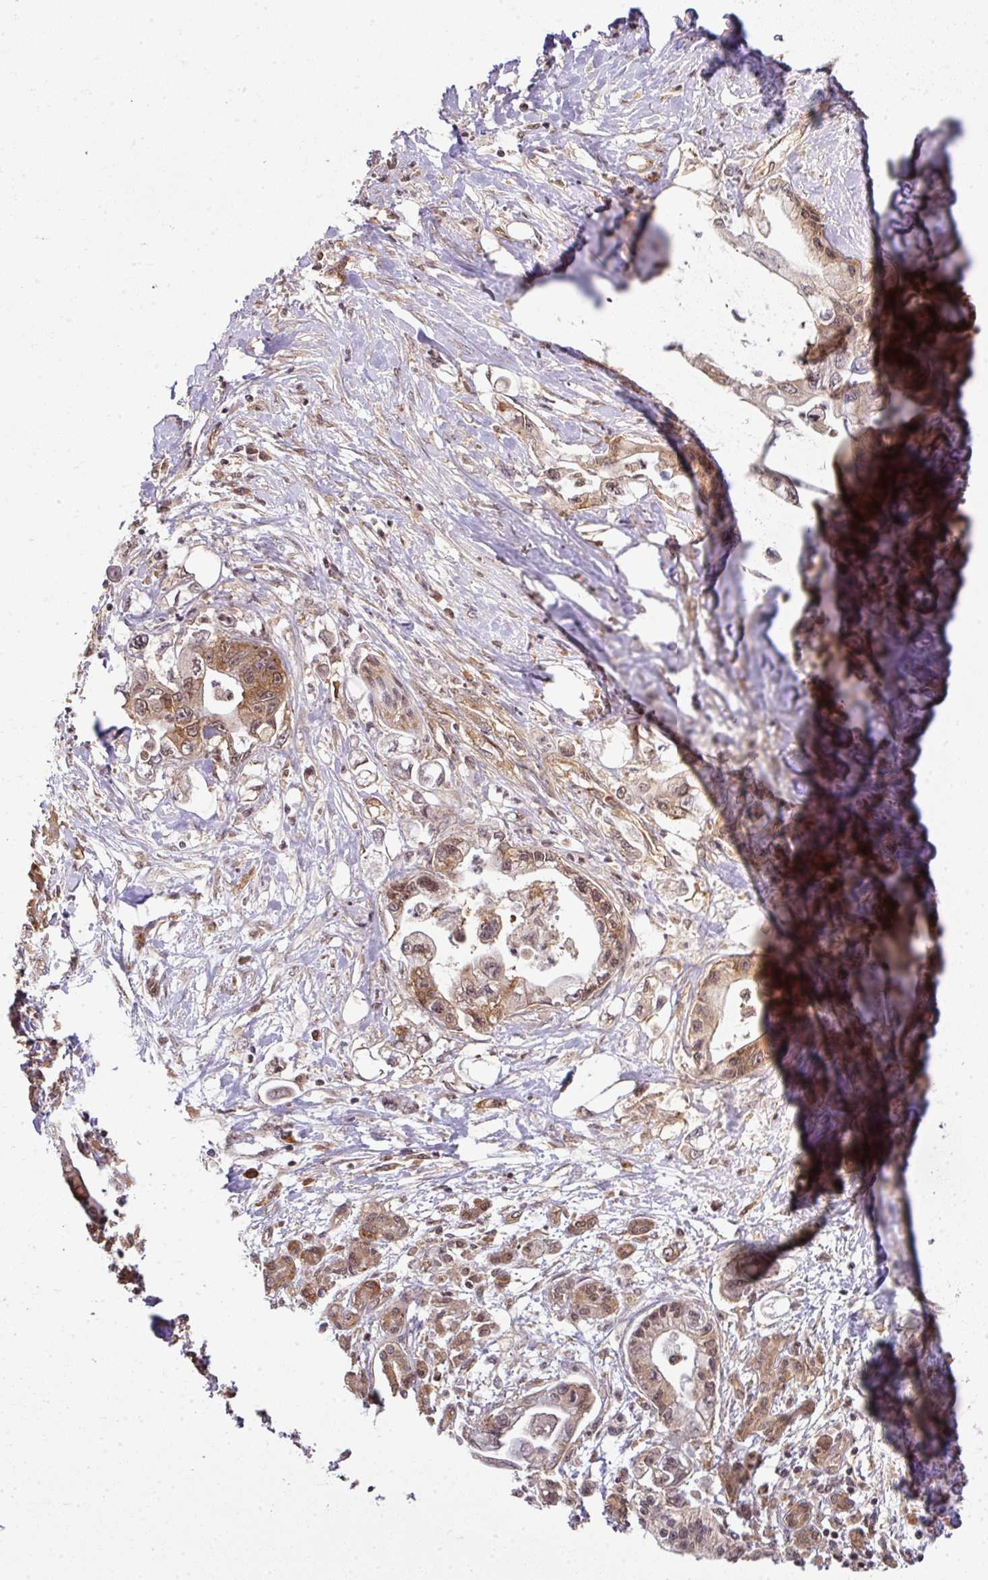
{"staining": {"intensity": "moderate", "quantity": ">75%", "location": "cytoplasmic/membranous,nuclear"}, "tissue": "pancreatic cancer", "cell_type": "Tumor cells", "image_type": "cancer", "snomed": [{"axis": "morphology", "description": "Adenocarcinoma, NOS"}, {"axis": "topography", "description": "Pancreas"}], "caption": "There is medium levels of moderate cytoplasmic/membranous and nuclear positivity in tumor cells of pancreatic cancer, as demonstrated by immunohistochemical staining (brown color).", "gene": "ANKRD18A", "patient": {"sex": "male", "age": 61}}